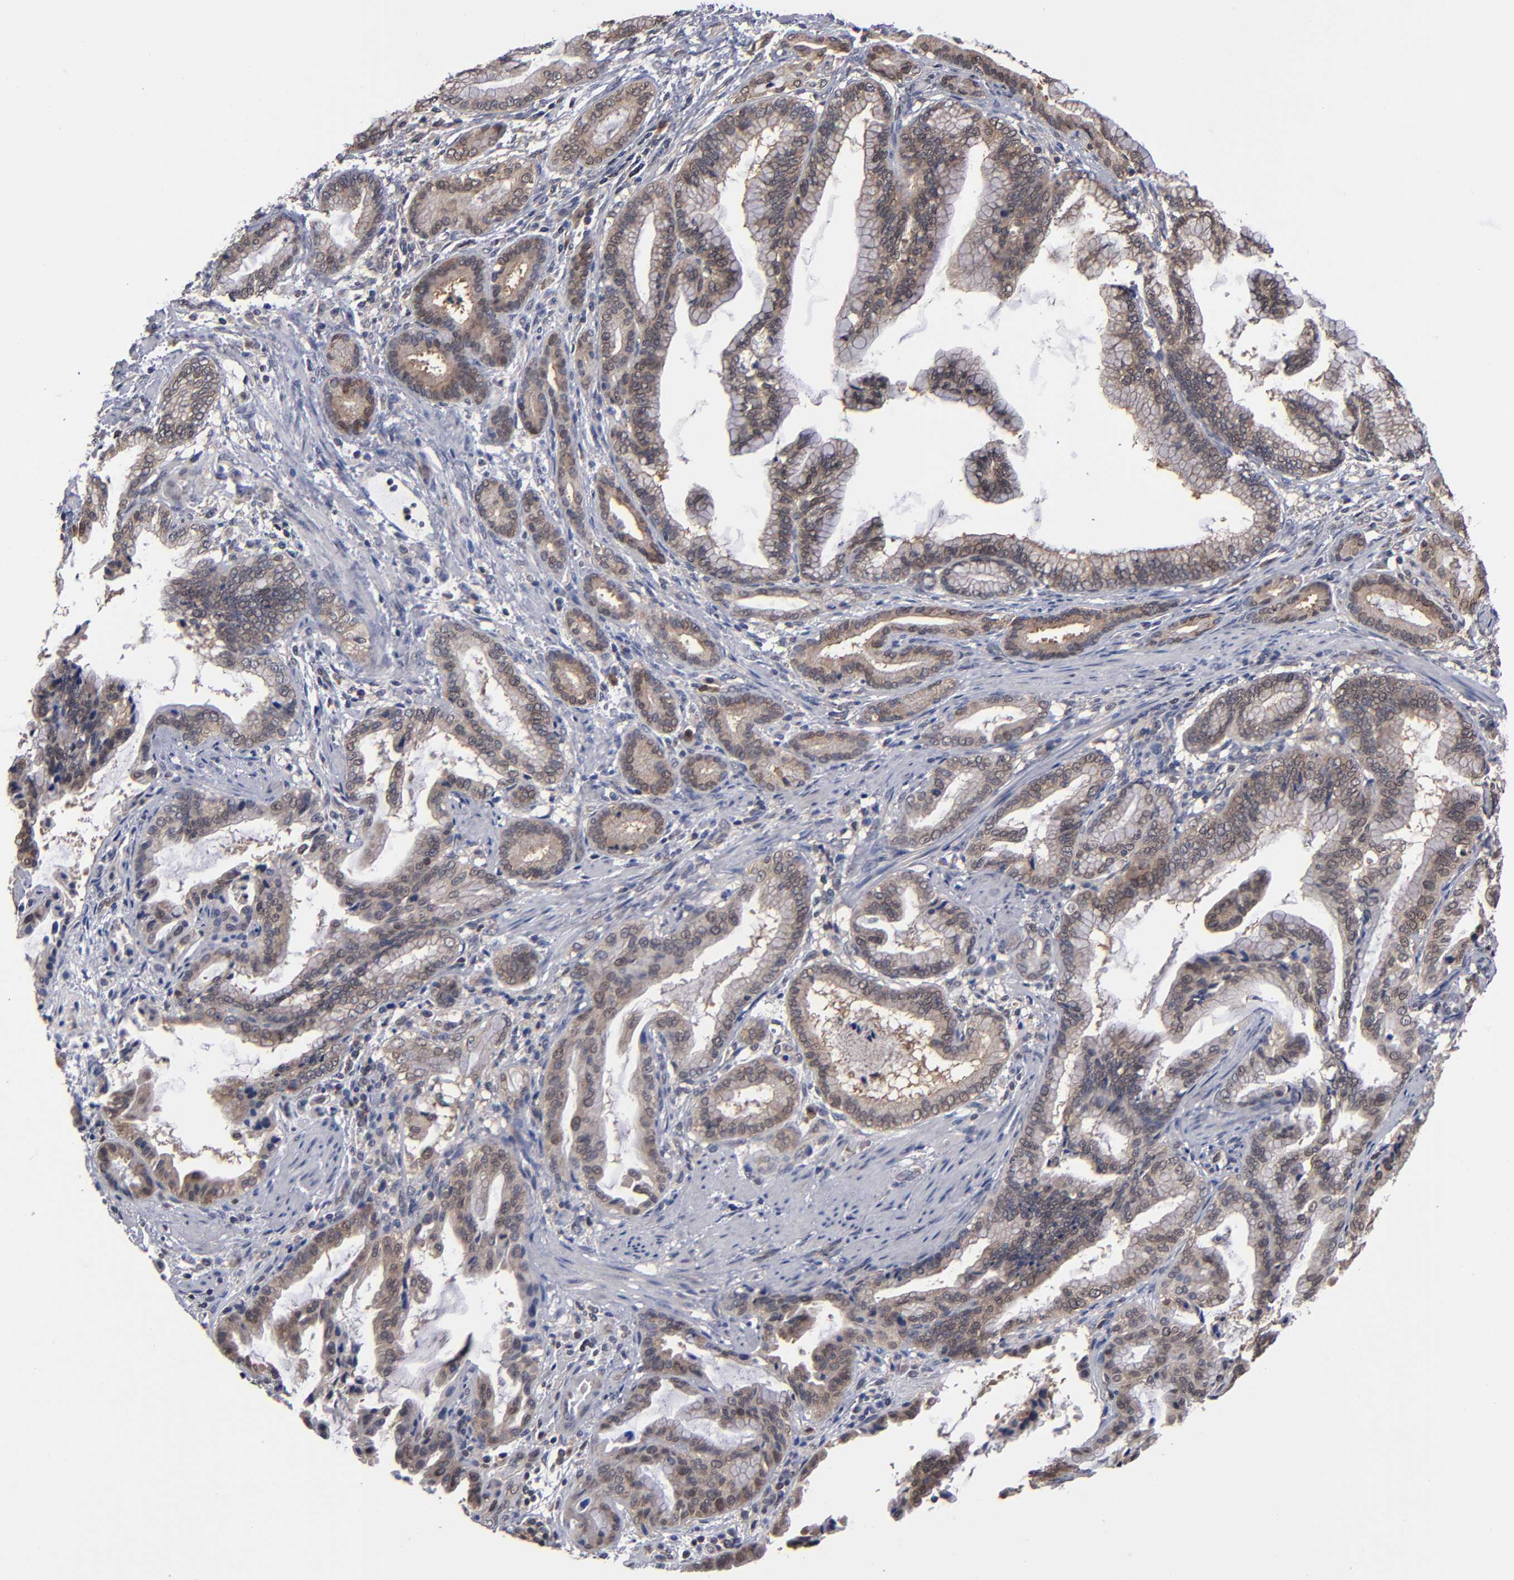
{"staining": {"intensity": "weak", "quantity": ">75%", "location": "cytoplasmic/membranous"}, "tissue": "pancreatic cancer", "cell_type": "Tumor cells", "image_type": "cancer", "snomed": [{"axis": "morphology", "description": "Adenocarcinoma, NOS"}, {"axis": "topography", "description": "Pancreas"}], "caption": "The immunohistochemical stain shows weak cytoplasmic/membranous positivity in tumor cells of pancreatic cancer tissue.", "gene": "ALG13", "patient": {"sex": "female", "age": 64}}